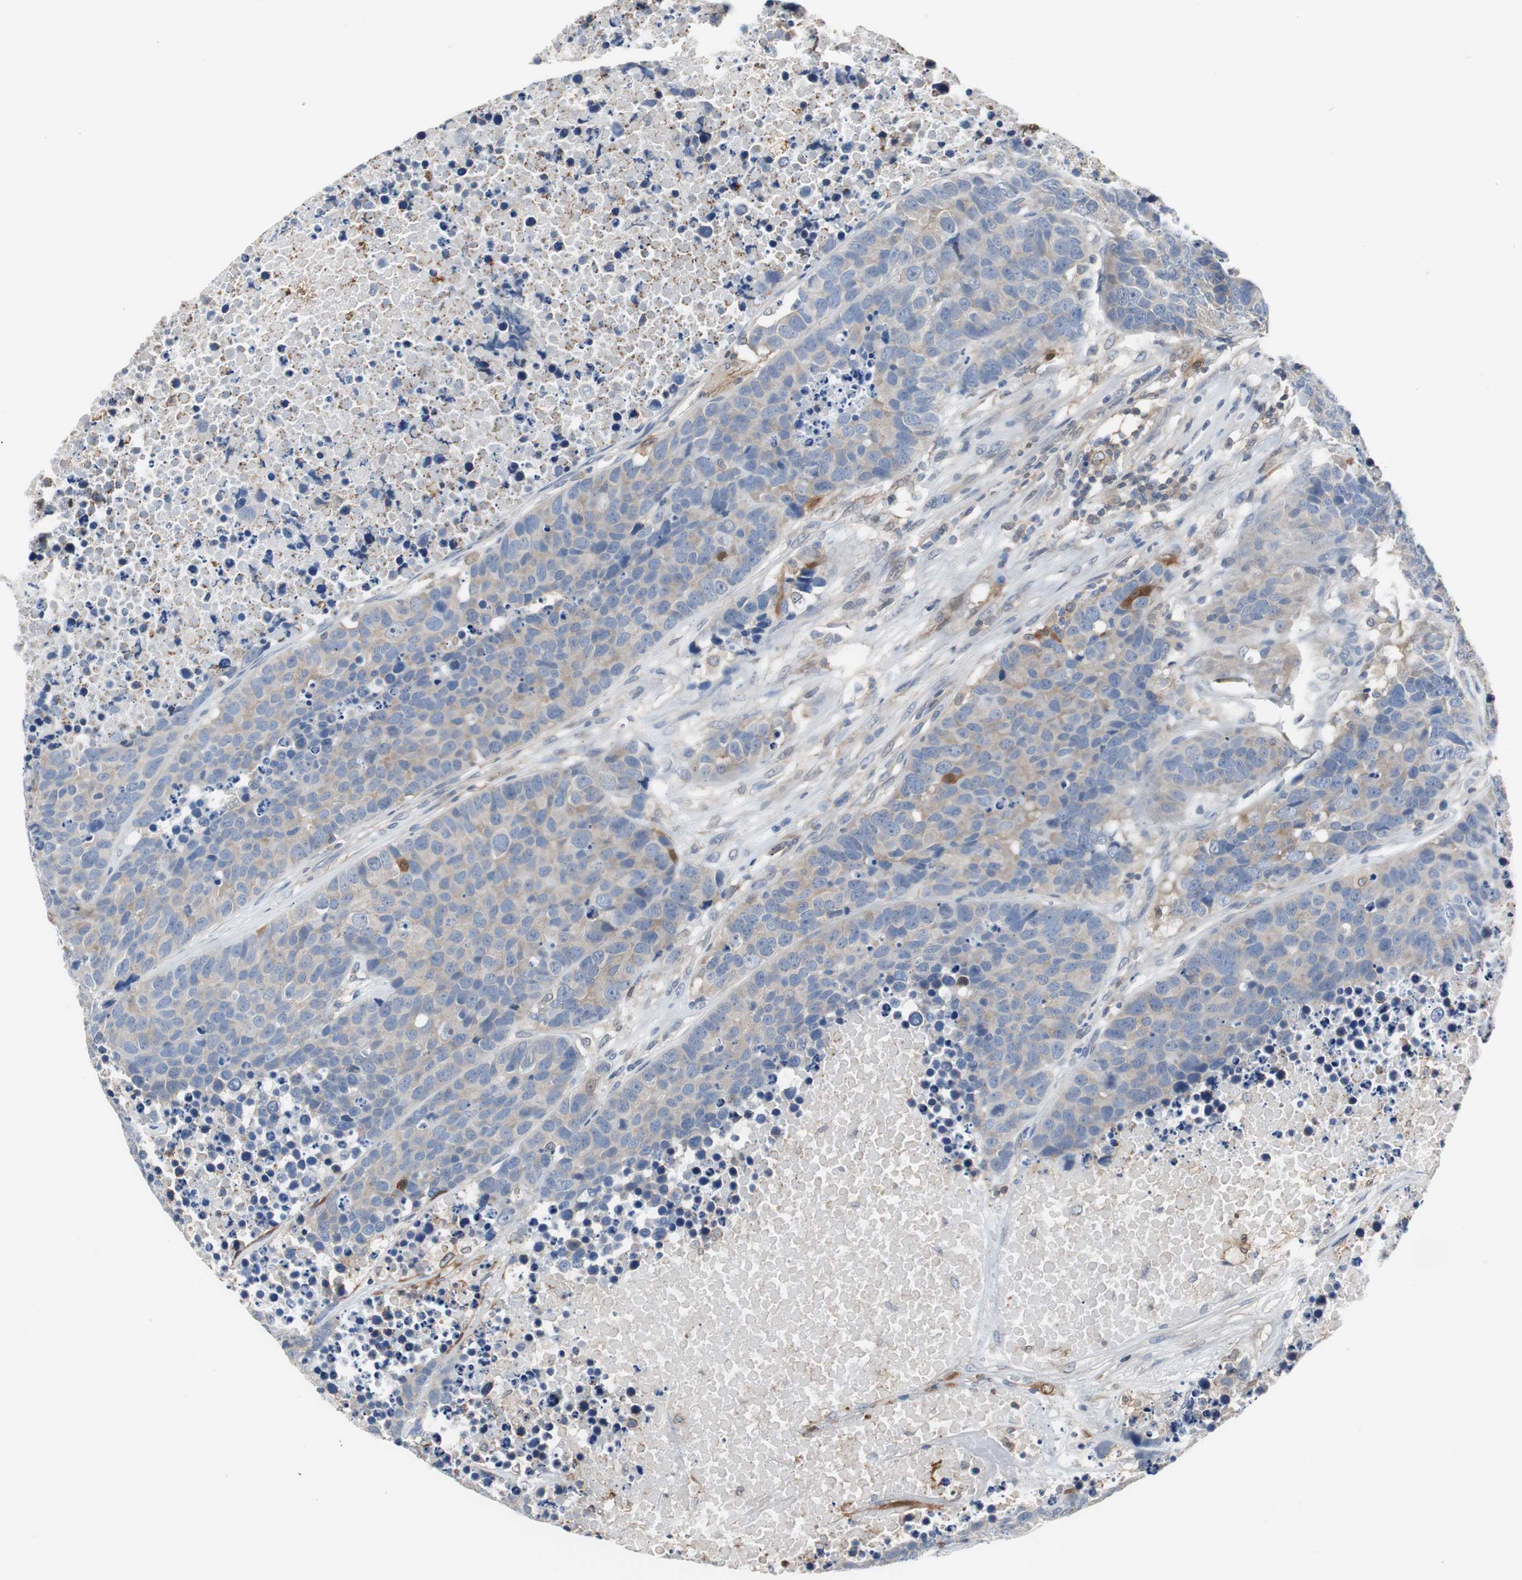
{"staining": {"intensity": "weak", "quantity": "<25%", "location": "cytoplasmic/membranous"}, "tissue": "carcinoid", "cell_type": "Tumor cells", "image_type": "cancer", "snomed": [{"axis": "morphology", "description": "Carcinoid, malignant, NOS"}, {"axis": "topography", "description": "Lung"}], "caption": "Image shows no protein staining in tumor cells of carcinoid tissue.", "gene": "ANXA4", "patient": {"sex": "male", "age": 60}}